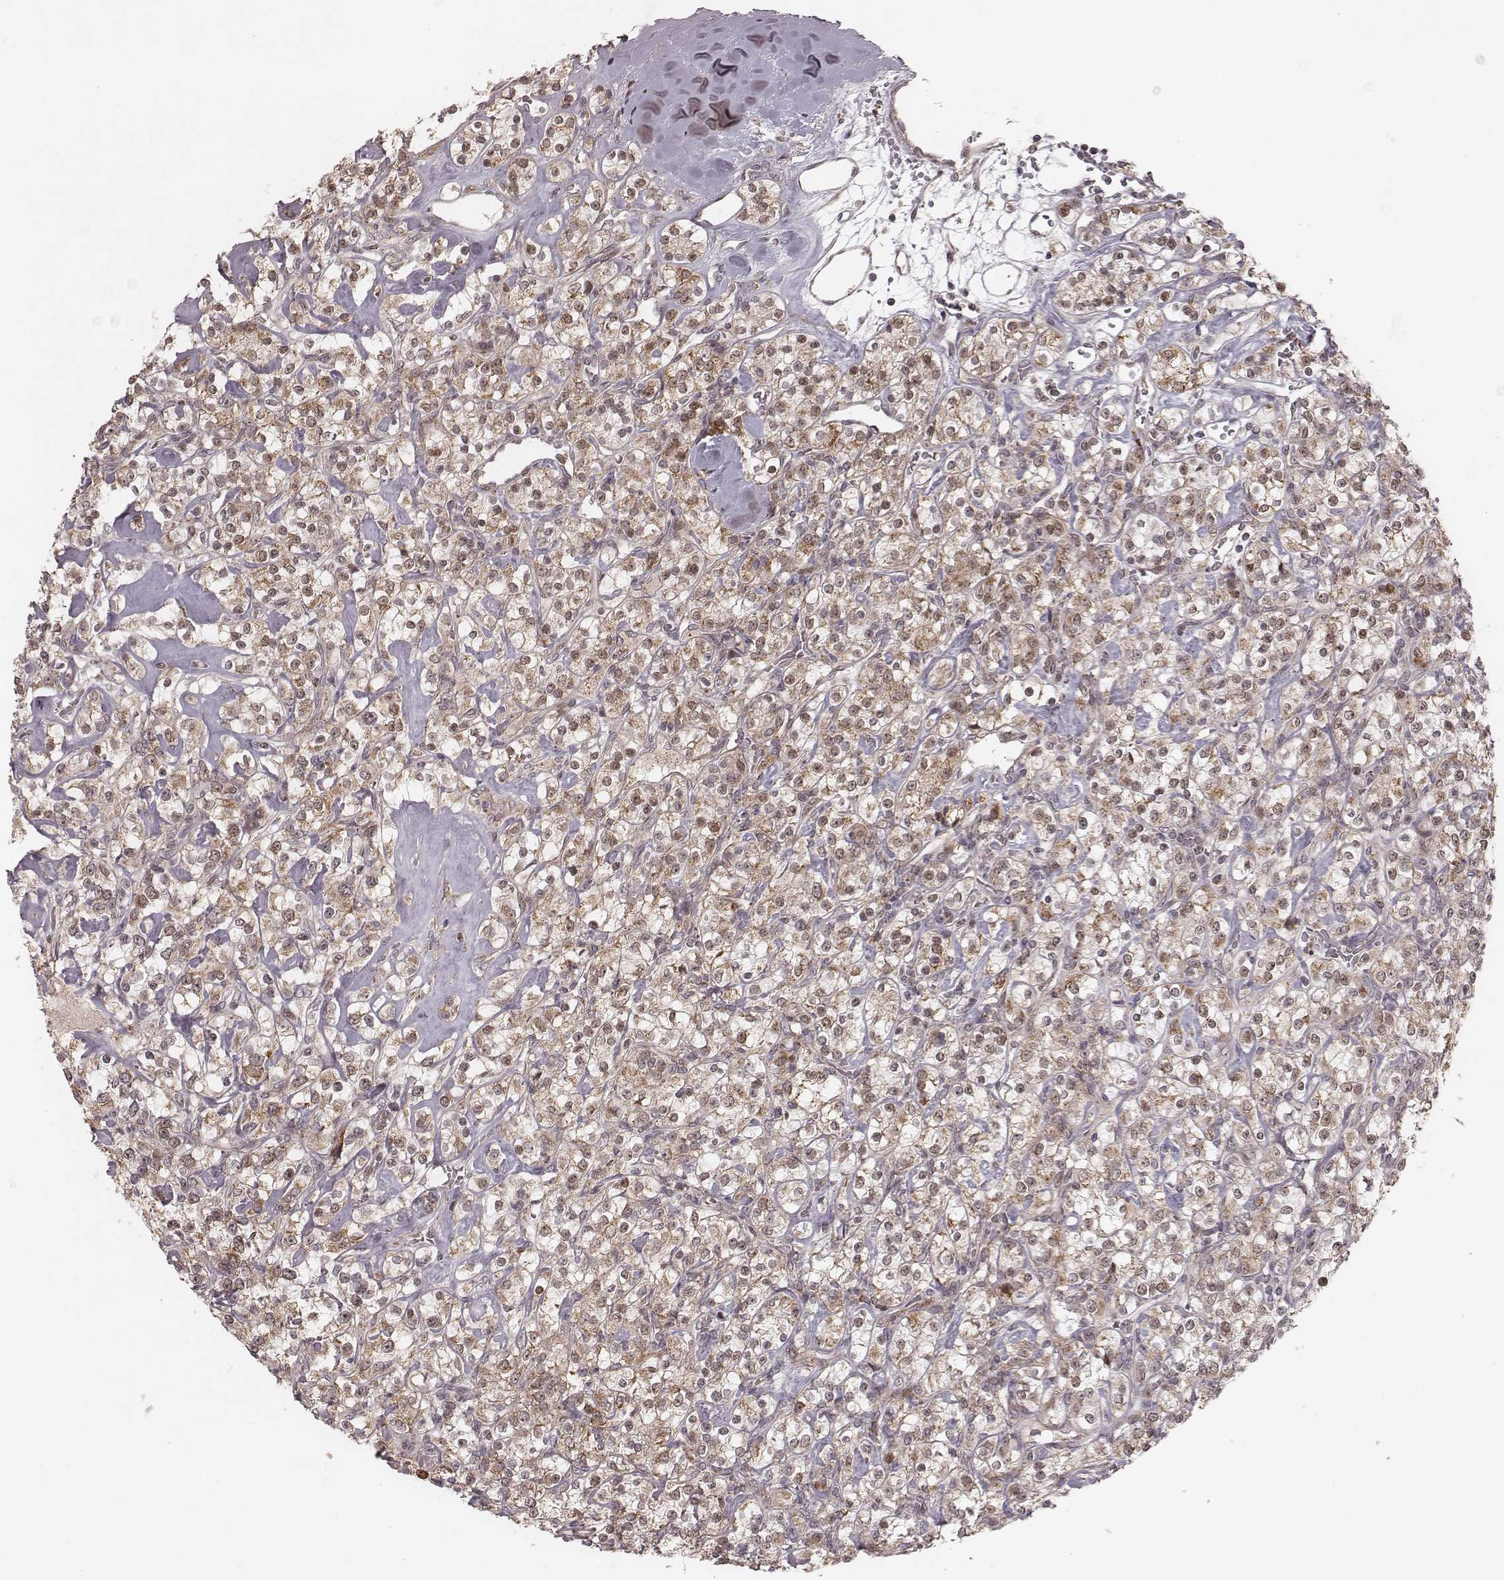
{"staining": {"intensity": "weak", "quantity": ">75%", "location": "cytoplasmic/membranous"}, "tissue": "renal cancer", "cell_type": "Tumor cells", "image_type": "cancer", "snomed": [{"axis": "morphology", "description": "Adenocarcinoma, NOS"}, {"axis": "topography", "description": "Kidney"}], "caption": "Human renal cancer (adenocarcinoma) stained with a protein marker shows weak staining in tumor cells.", "gene": "NDUFA7", "patient": {"sex": "male", "age": 77}}